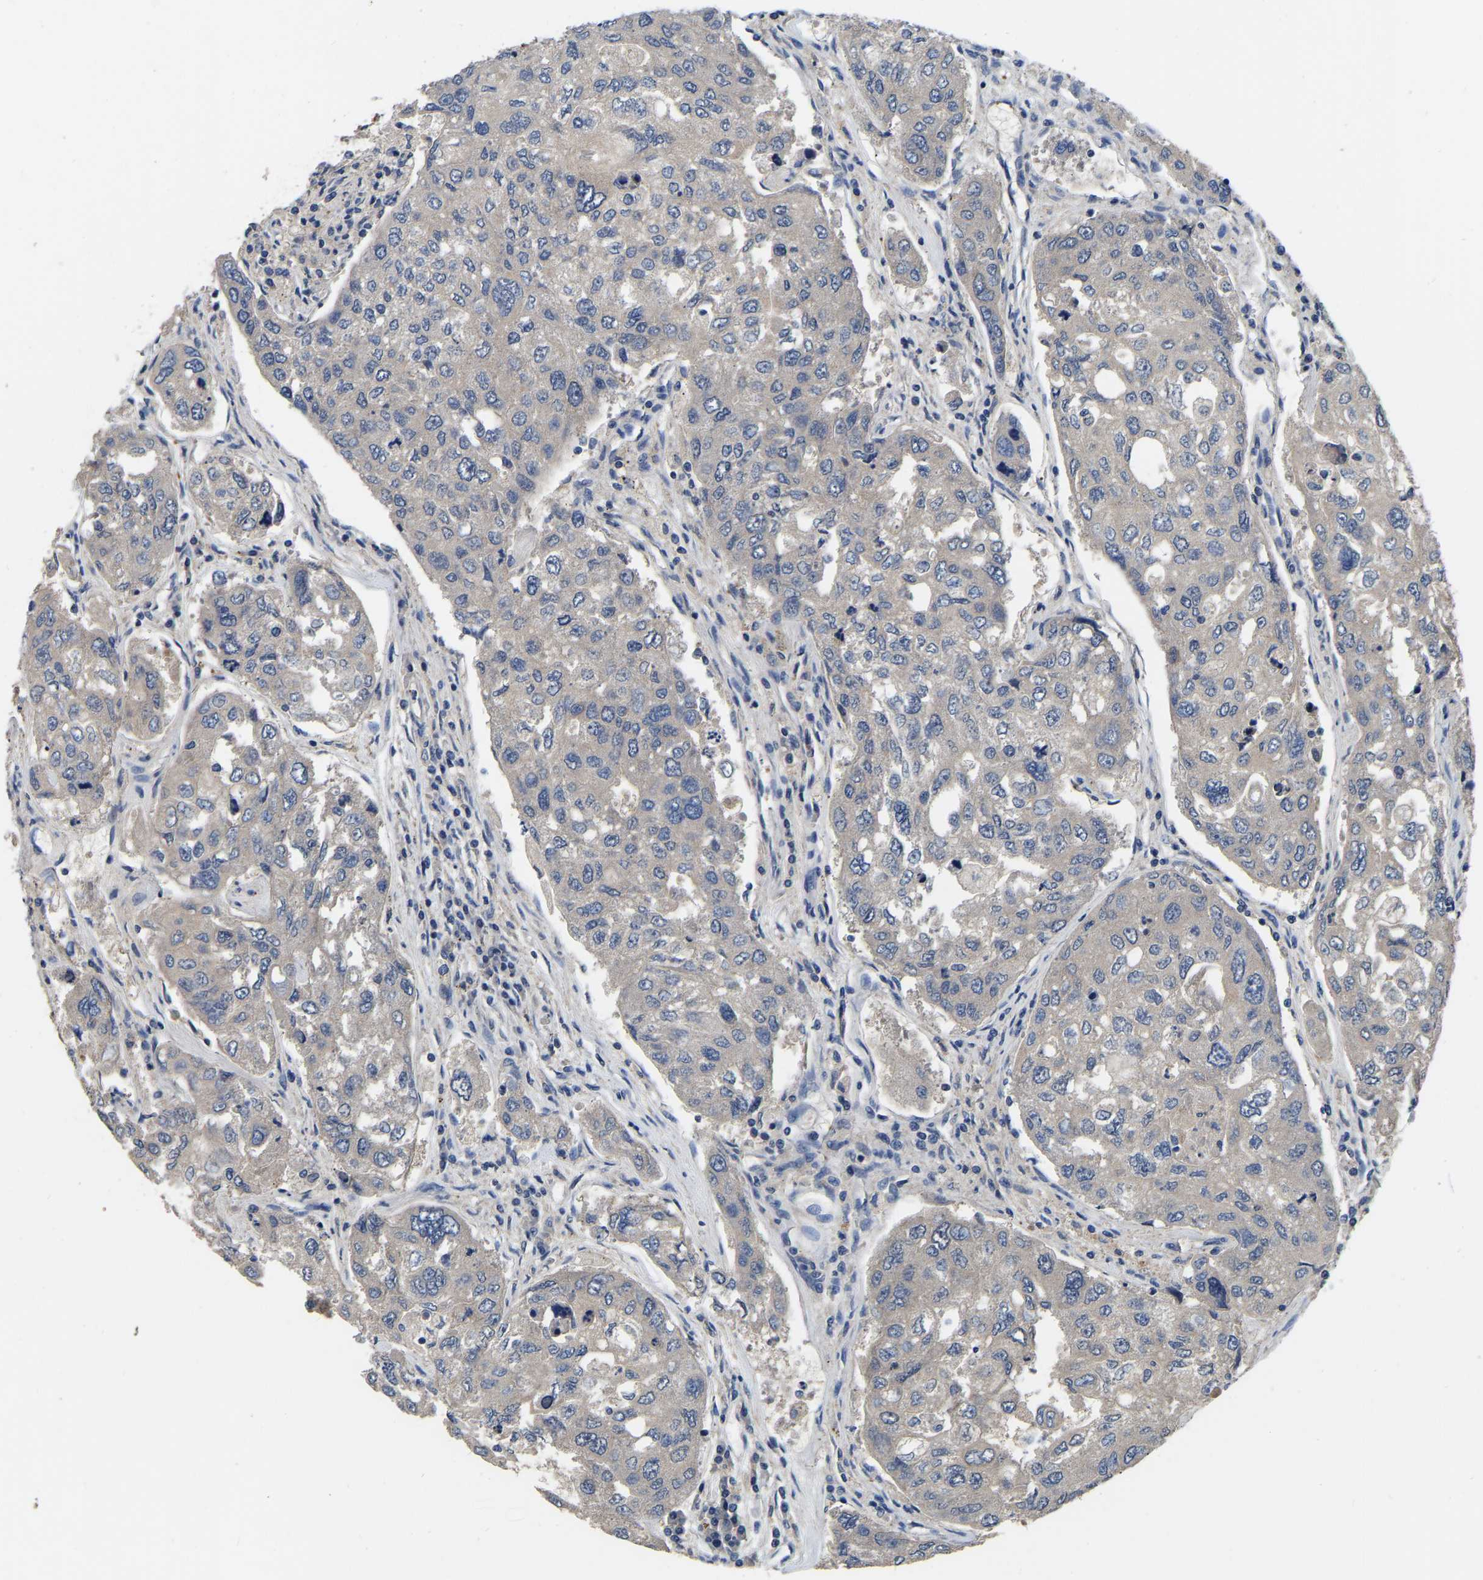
{"staining": {"intensity": "negative", "quantity": "none", "location": "none"}, "tissue": "urothelial cancer", "cell_type": "Tumor cells", "image_type": "cancer", "snomed": [{"axis": "morphology", "description": "Urothelial carcinoma, High grade"}, {"axis": "topography", "description": "Lymph node"}, {"axis": "topography", "description": "Urinary bladder"}], "caption": "Urothelial cancer stained for a protein using IHC reveals no expression tumor cells.", "gene": "RAB27B", "patient": {"sex": "male", "age": 51}}